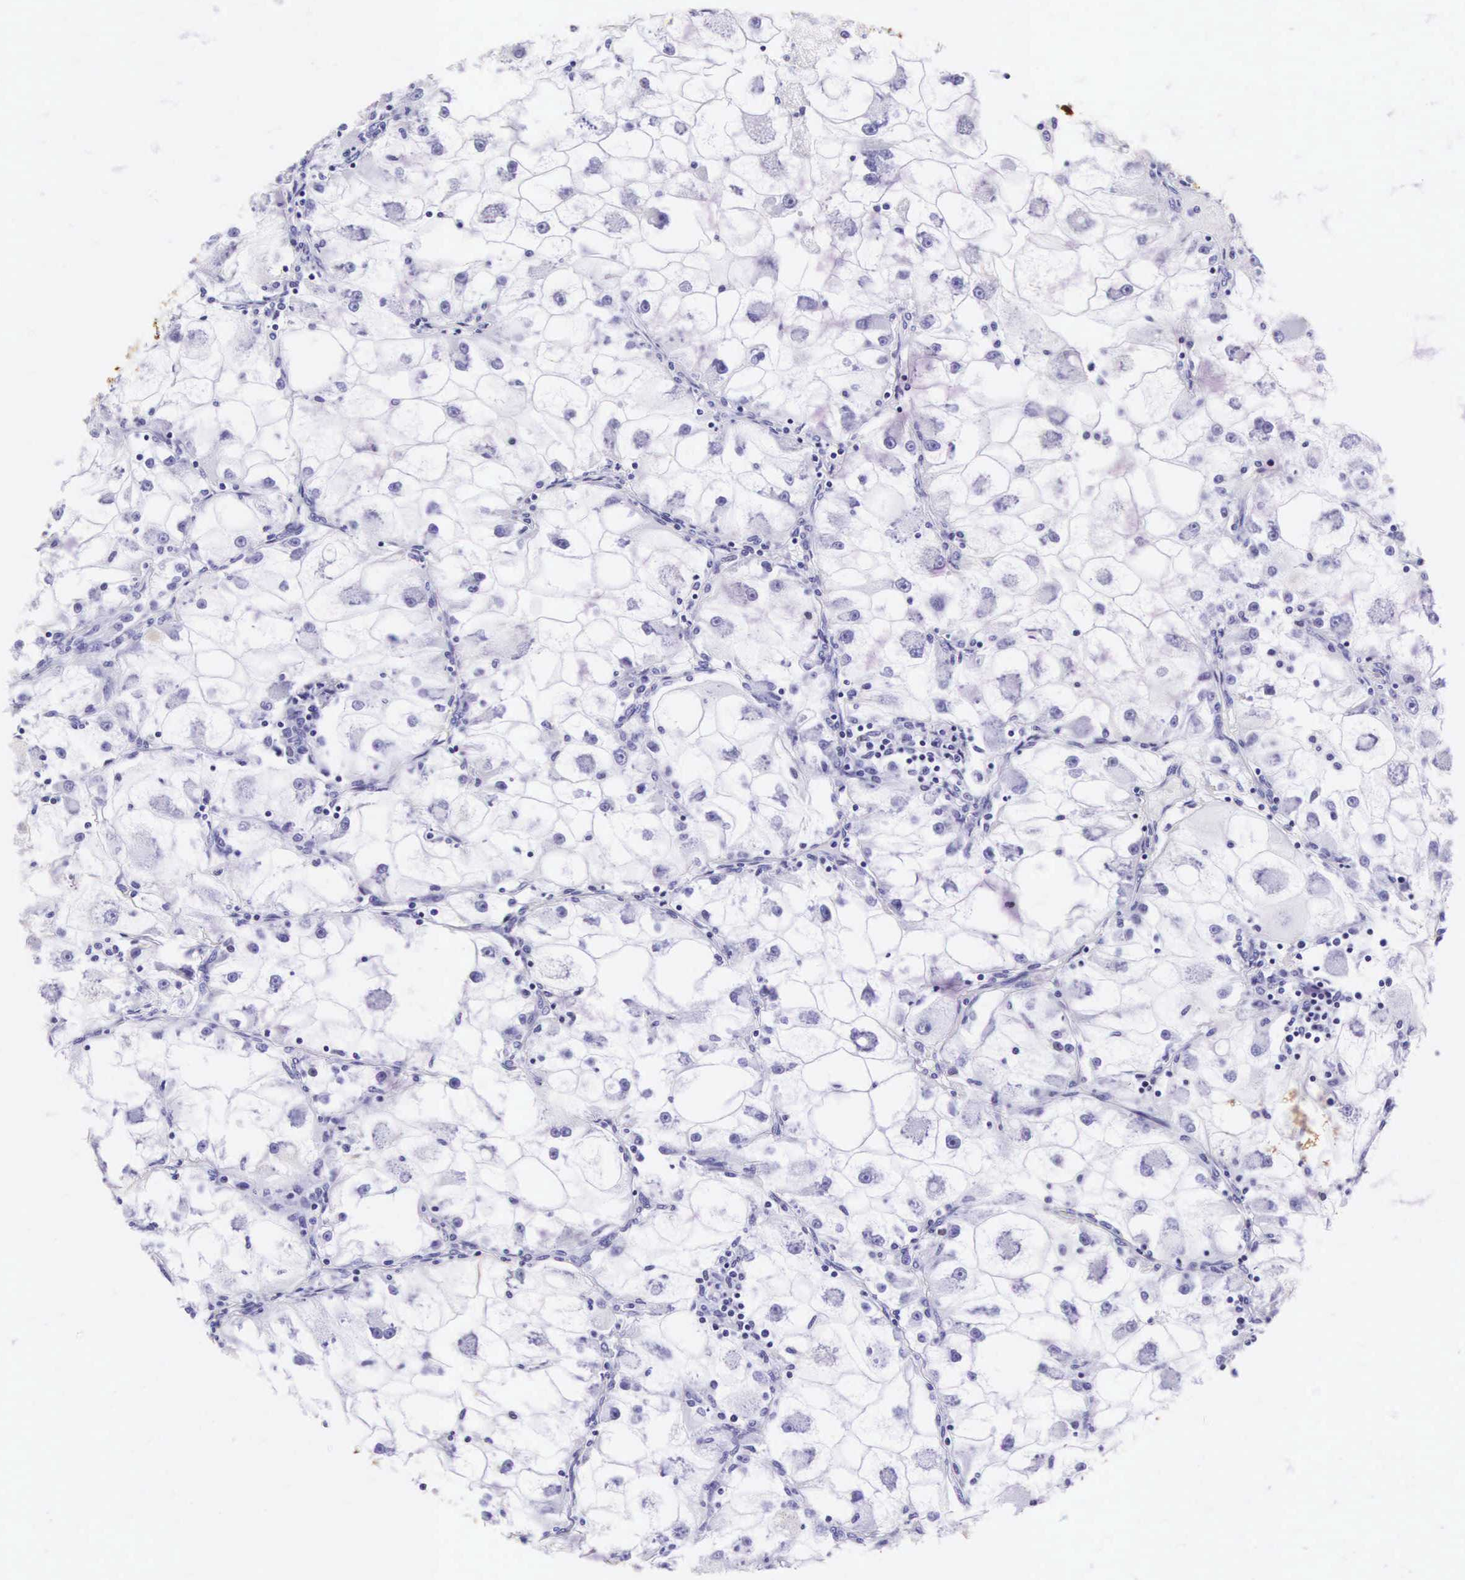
{"staining": {"intensity": "negative", "quantity": "none", "location": "none"}, "tissue": "renal cancer", "cell_type": "Tumor cells", "image_type": "cancer", "snomed": [{"axis": "morphology", "description": "Adenocarcinoma, NOS"}, {"axis": "topography", "description": "Kidney"}], "caption": "Renal cancer (adenocarcinoma) stained for a protein using immunohistochemistry (IHC) reveals no staining tumor cells.", "gene": "KRT18", "patient": {"sex": "female", "age": 73}}